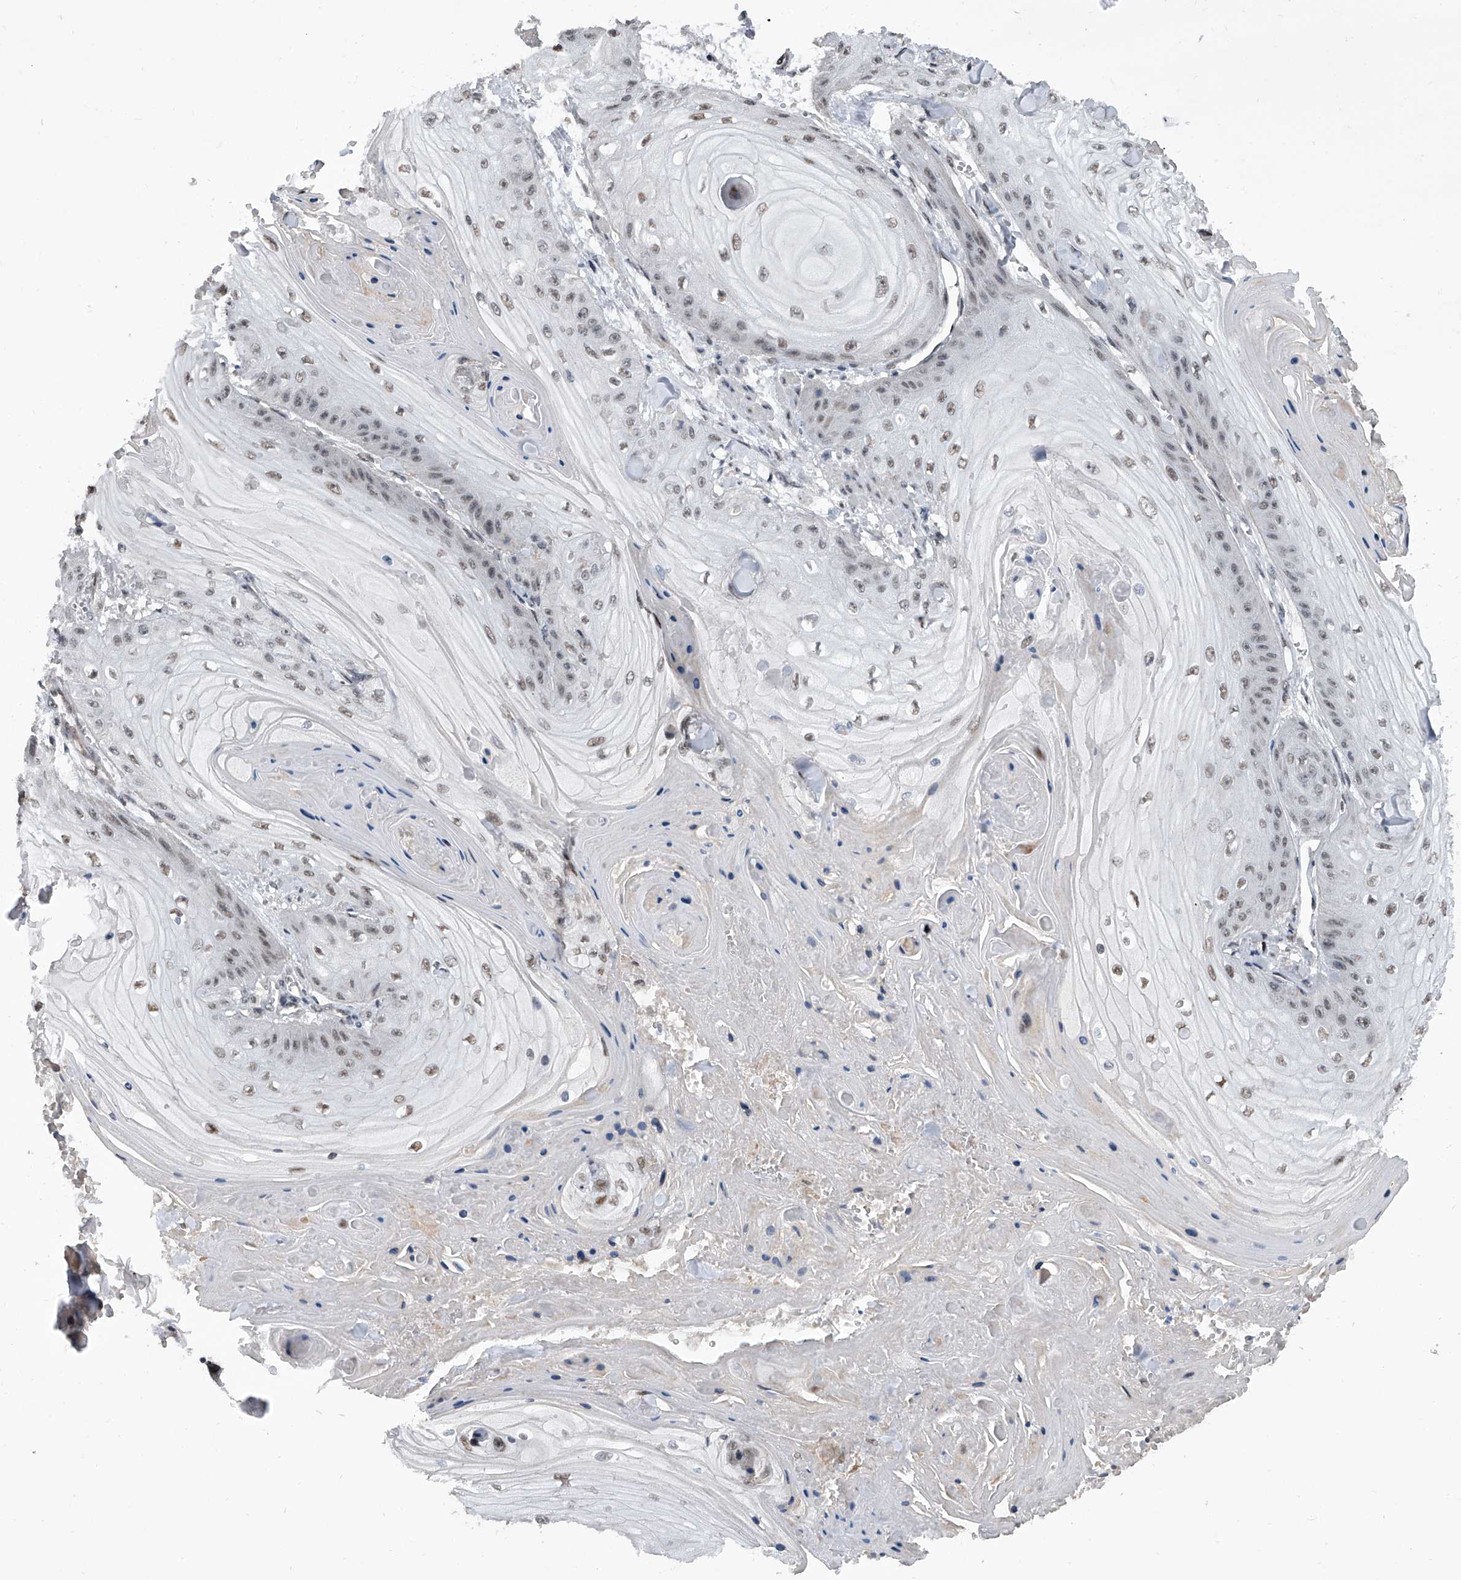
{"staining": {"intensity": "weak", "quantity": "<25%", "location": "nuclear"}, "tissue": "skin cancer", "cell_type": "Tumor cells", "image_type": "cancer", "snomed": [{"axis": "morphology", "description": "Squamous cell carcinoma, NOS"}, {"axis": "topography", "description": "Skin"}], "caption": "Tumor cells show no significant protein positivity in skin cancer.", "gene": "ZNF426", "patient": {"sex": "male", "age": 74}}